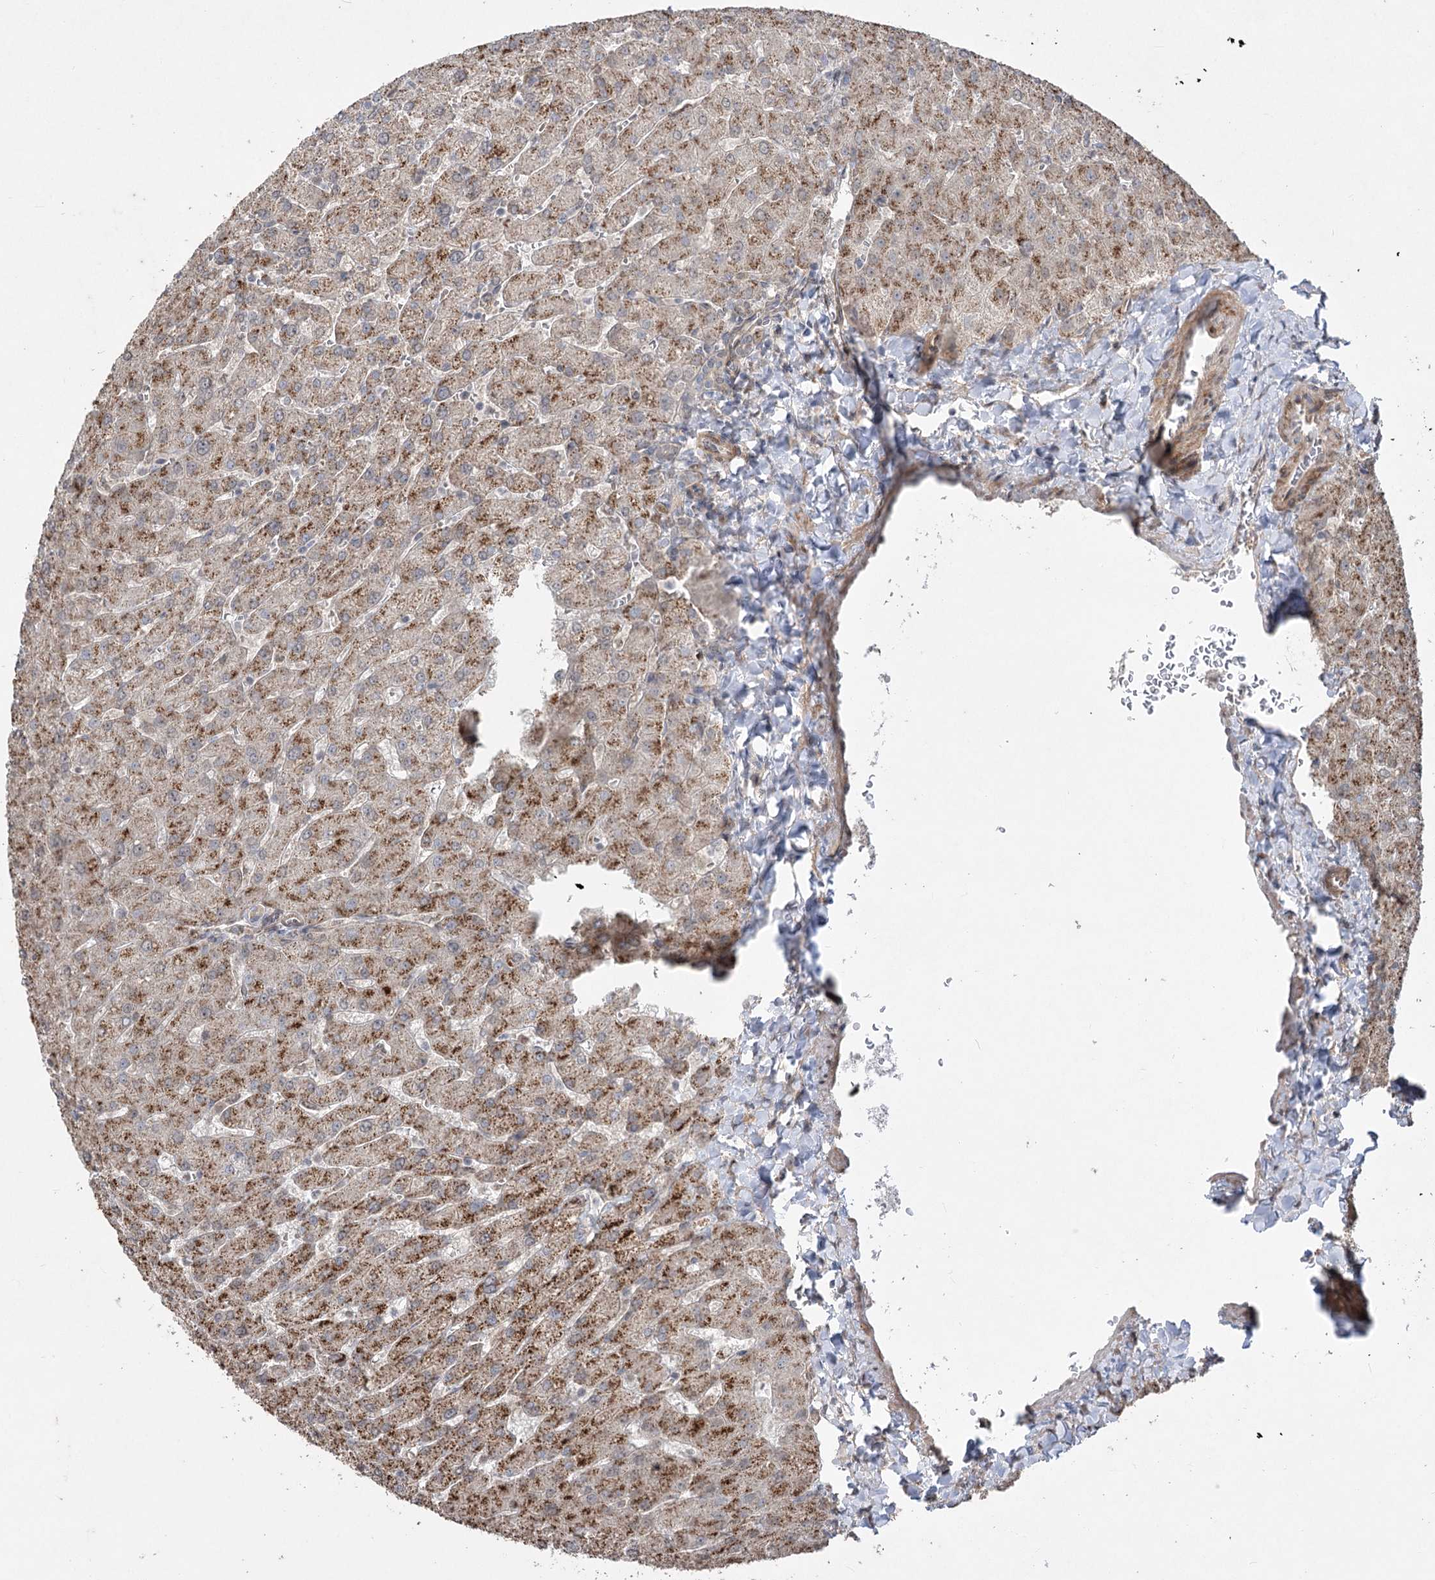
{"staining": {"intensity": "moderate", "quantity": ">75%", "location": "cytoplasmic/membranous"}, "tissue": "liver", "cell_type": "Cholangiocytes", "image_type": "normal", "snomed": [{"axis": "morphology", "description": "Normal tissue, NOS"}, {"axis": "topography", "description": "Liver"}], "caption": "Liver was stained to show a protein in brown. There is medium levels of moderate cytoplasmic/membranous expression in approximately >75% of cholangiocytes. (DAB IHC, brown staining for protein, blue staining for nuclei).", "gene": "ZSCAN23", "patient": {"sex": "male", "age": 55}}